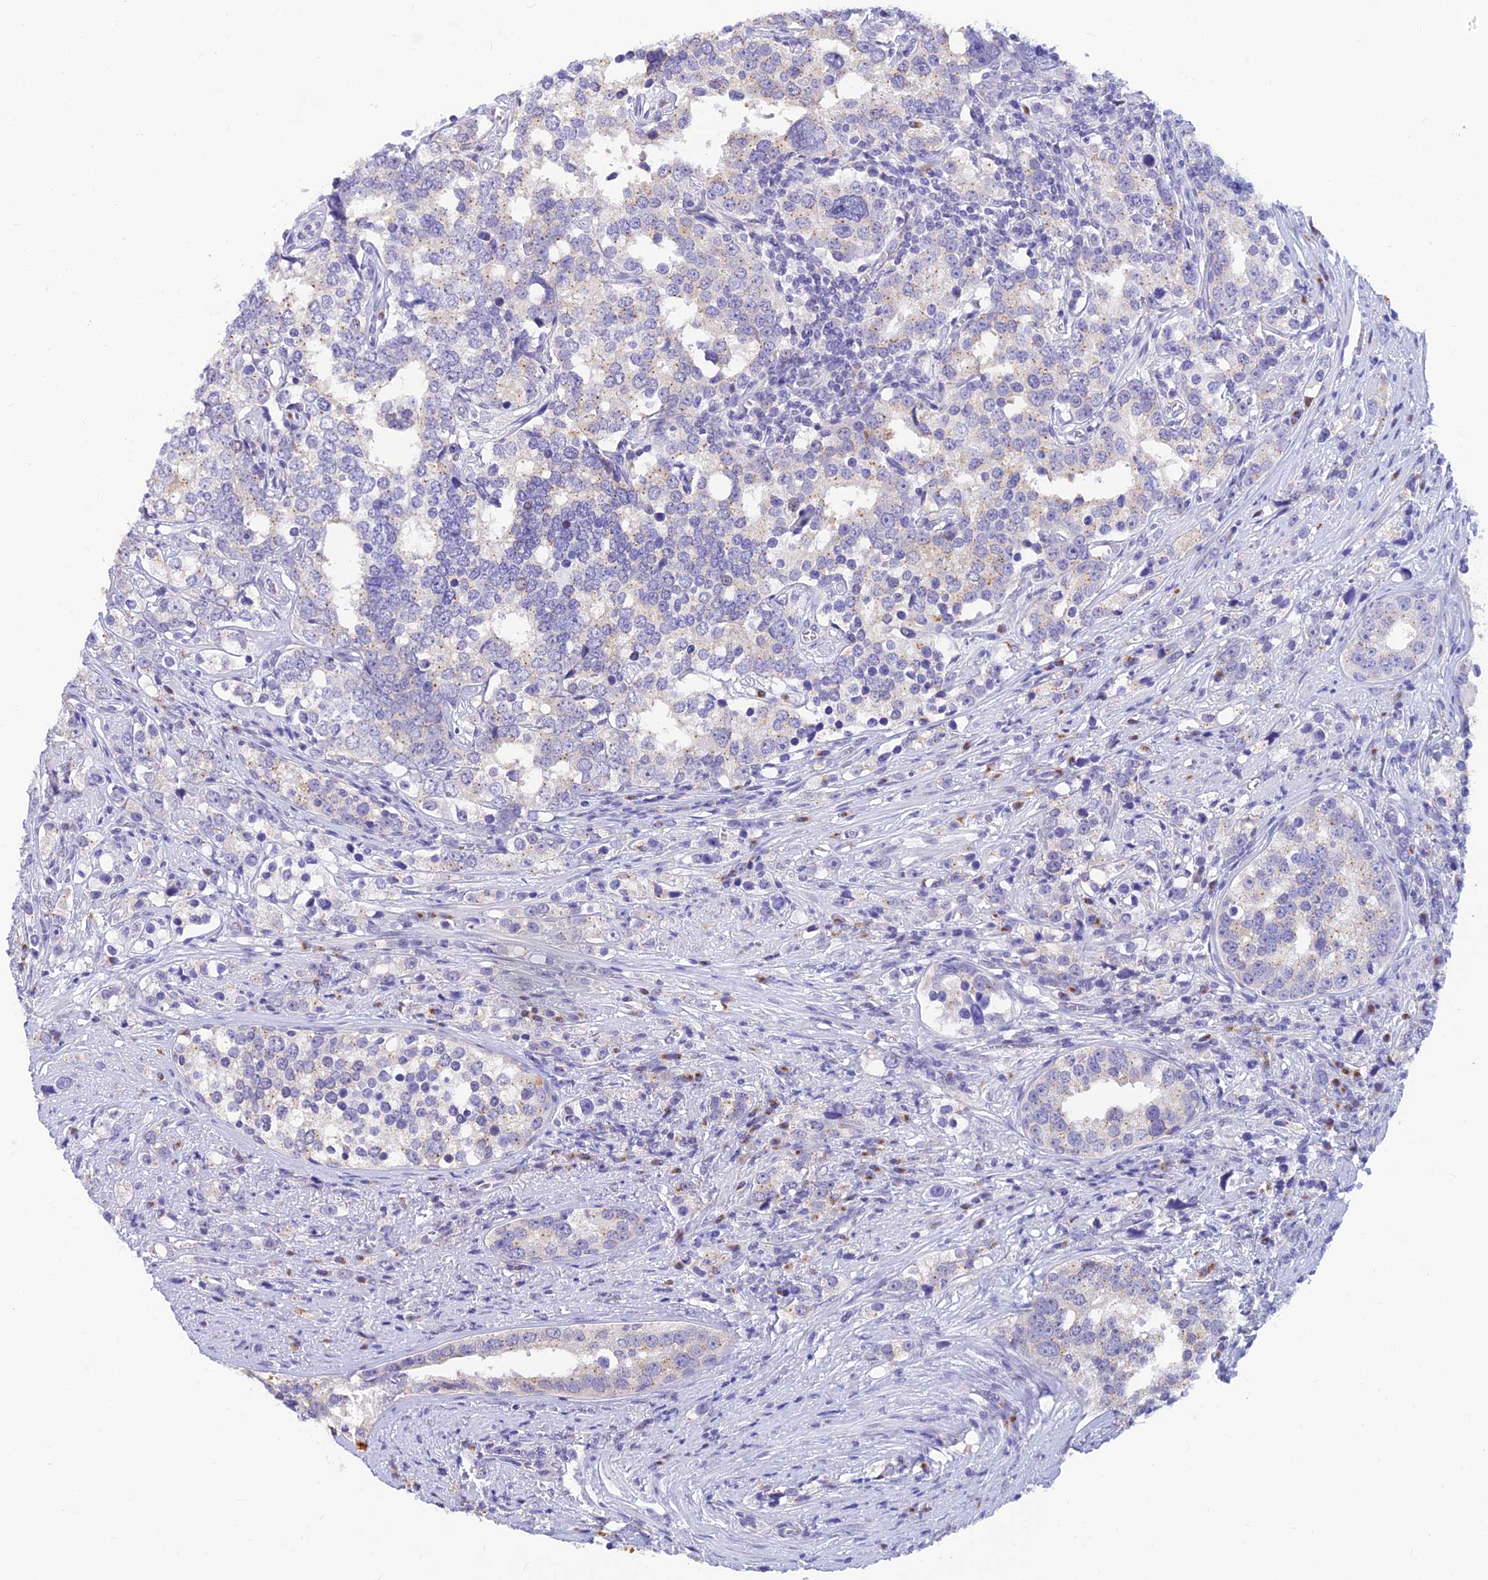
{"staining": {"intensity": "negative", "quantity": "none", "location": "none"}, "tissue": "prostate cancer", "cell_type": "Tumor cells", "image_type": "cancer", "snomed": [{"axis": "morphology", "description": "Adenocarcinoma, High grade"}, {"axis": "topography", "description": "Prostate"}], "caption": "This photomicrograph is of prostate cancer (adenocarcinoma (high-grade)) stained with immunohistochemistry to label a protein in brown with the nuclei are counter-stained blue. There is no positivity in tumor cells.", "gene": "INKA1", "patient": {"sex": "male", "age": 71}}